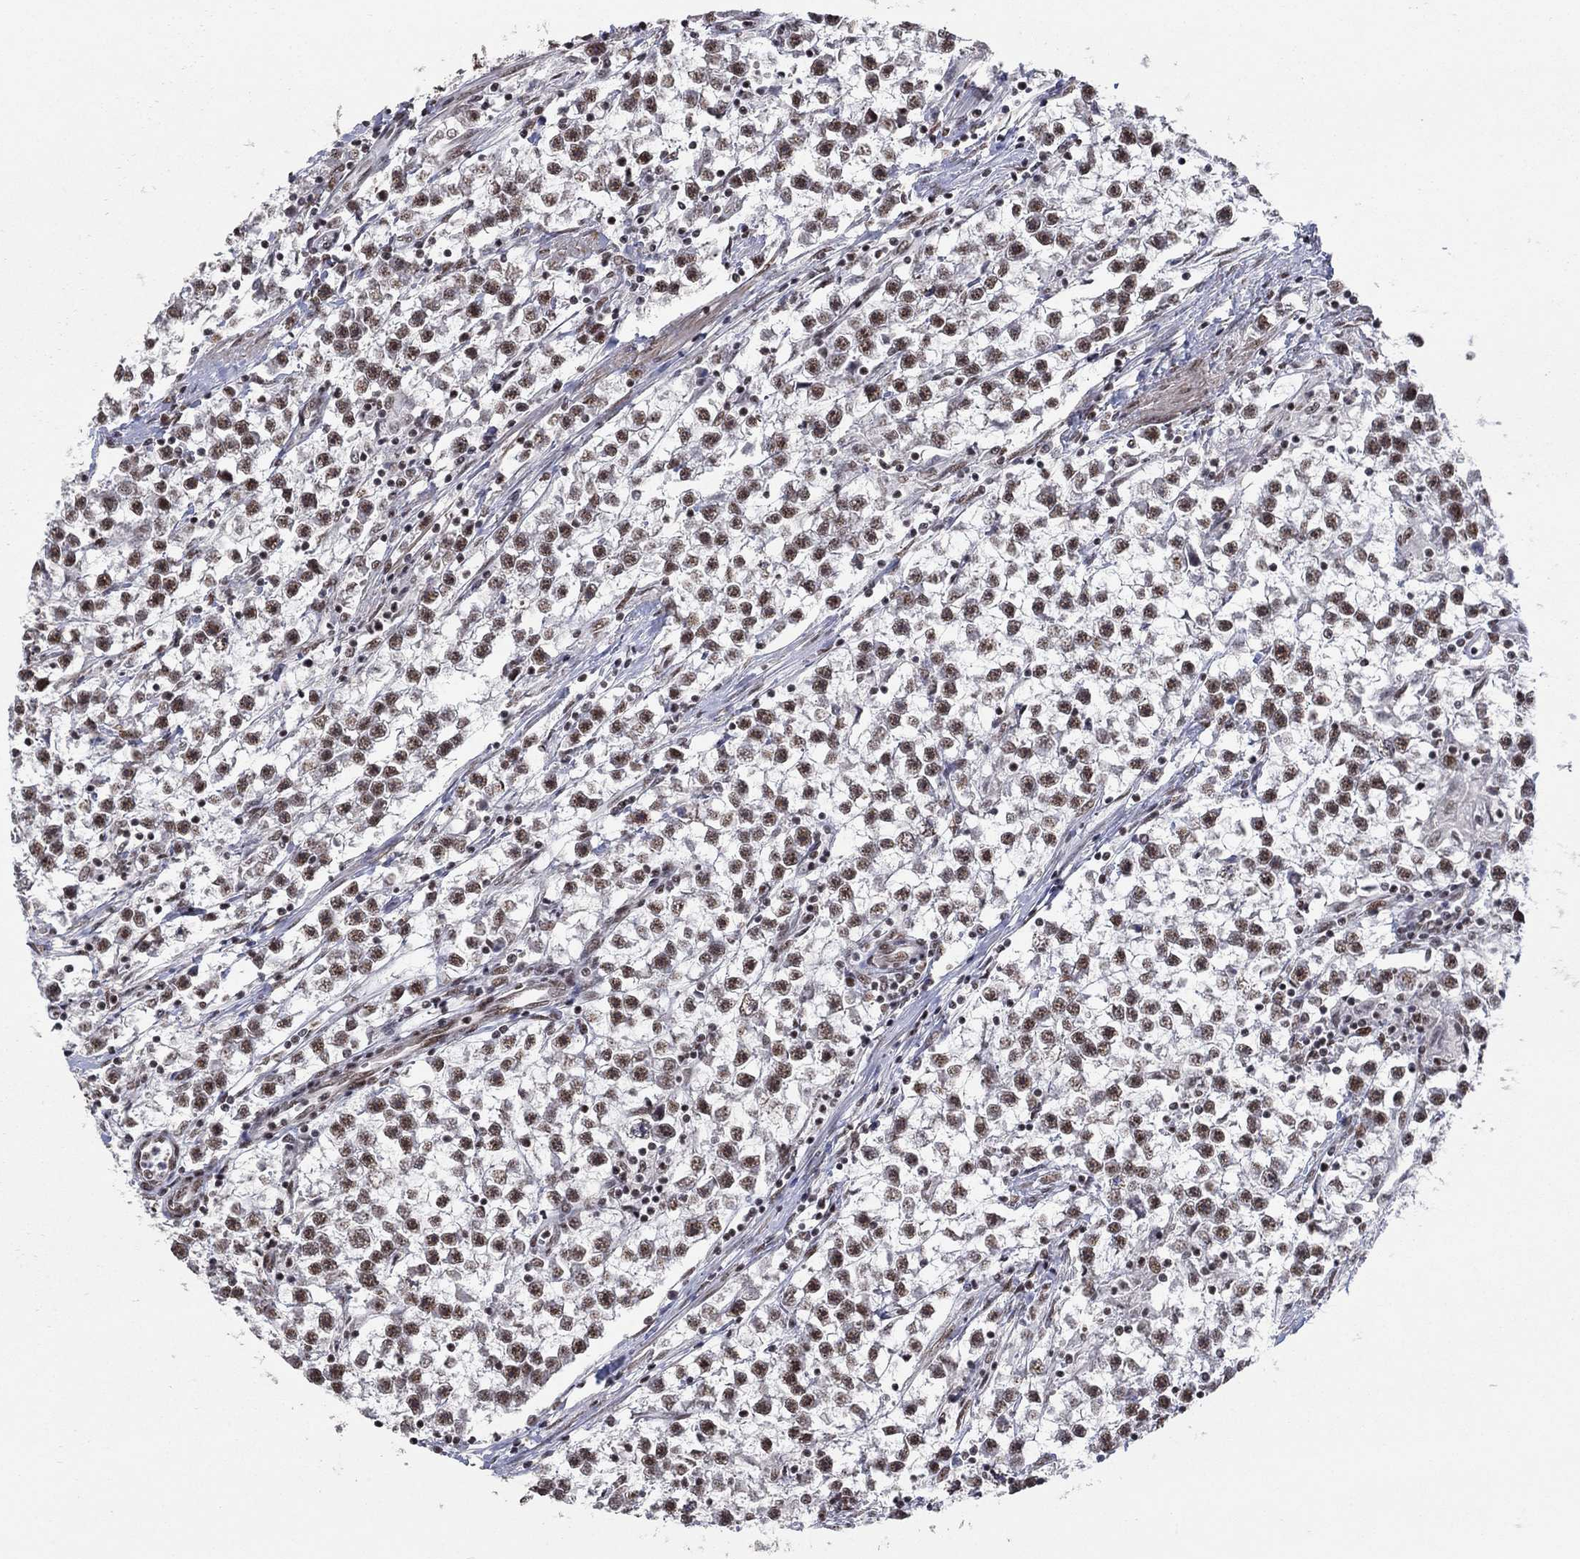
{"staining": {"intensity": "moderate", "quantity": ">75%", "location": "nuclear"}, "tissue": "testis cancer", "cell_type": "Tumor cells", "image_type": "cancer", "snomed": [{"axis": "morphology", "description": "Seminoma, NOS"}, {"axis": "topography", "description": "Testis"}], "caption": "IHC micrograph of testis cancer (seminoma) stained for a protein (brown), which reveals medium levels of moderate nuclear expression in about >75% of tumor cells.", "gene": "PNISR", "patient": {"sex": "male", "age": 59}}